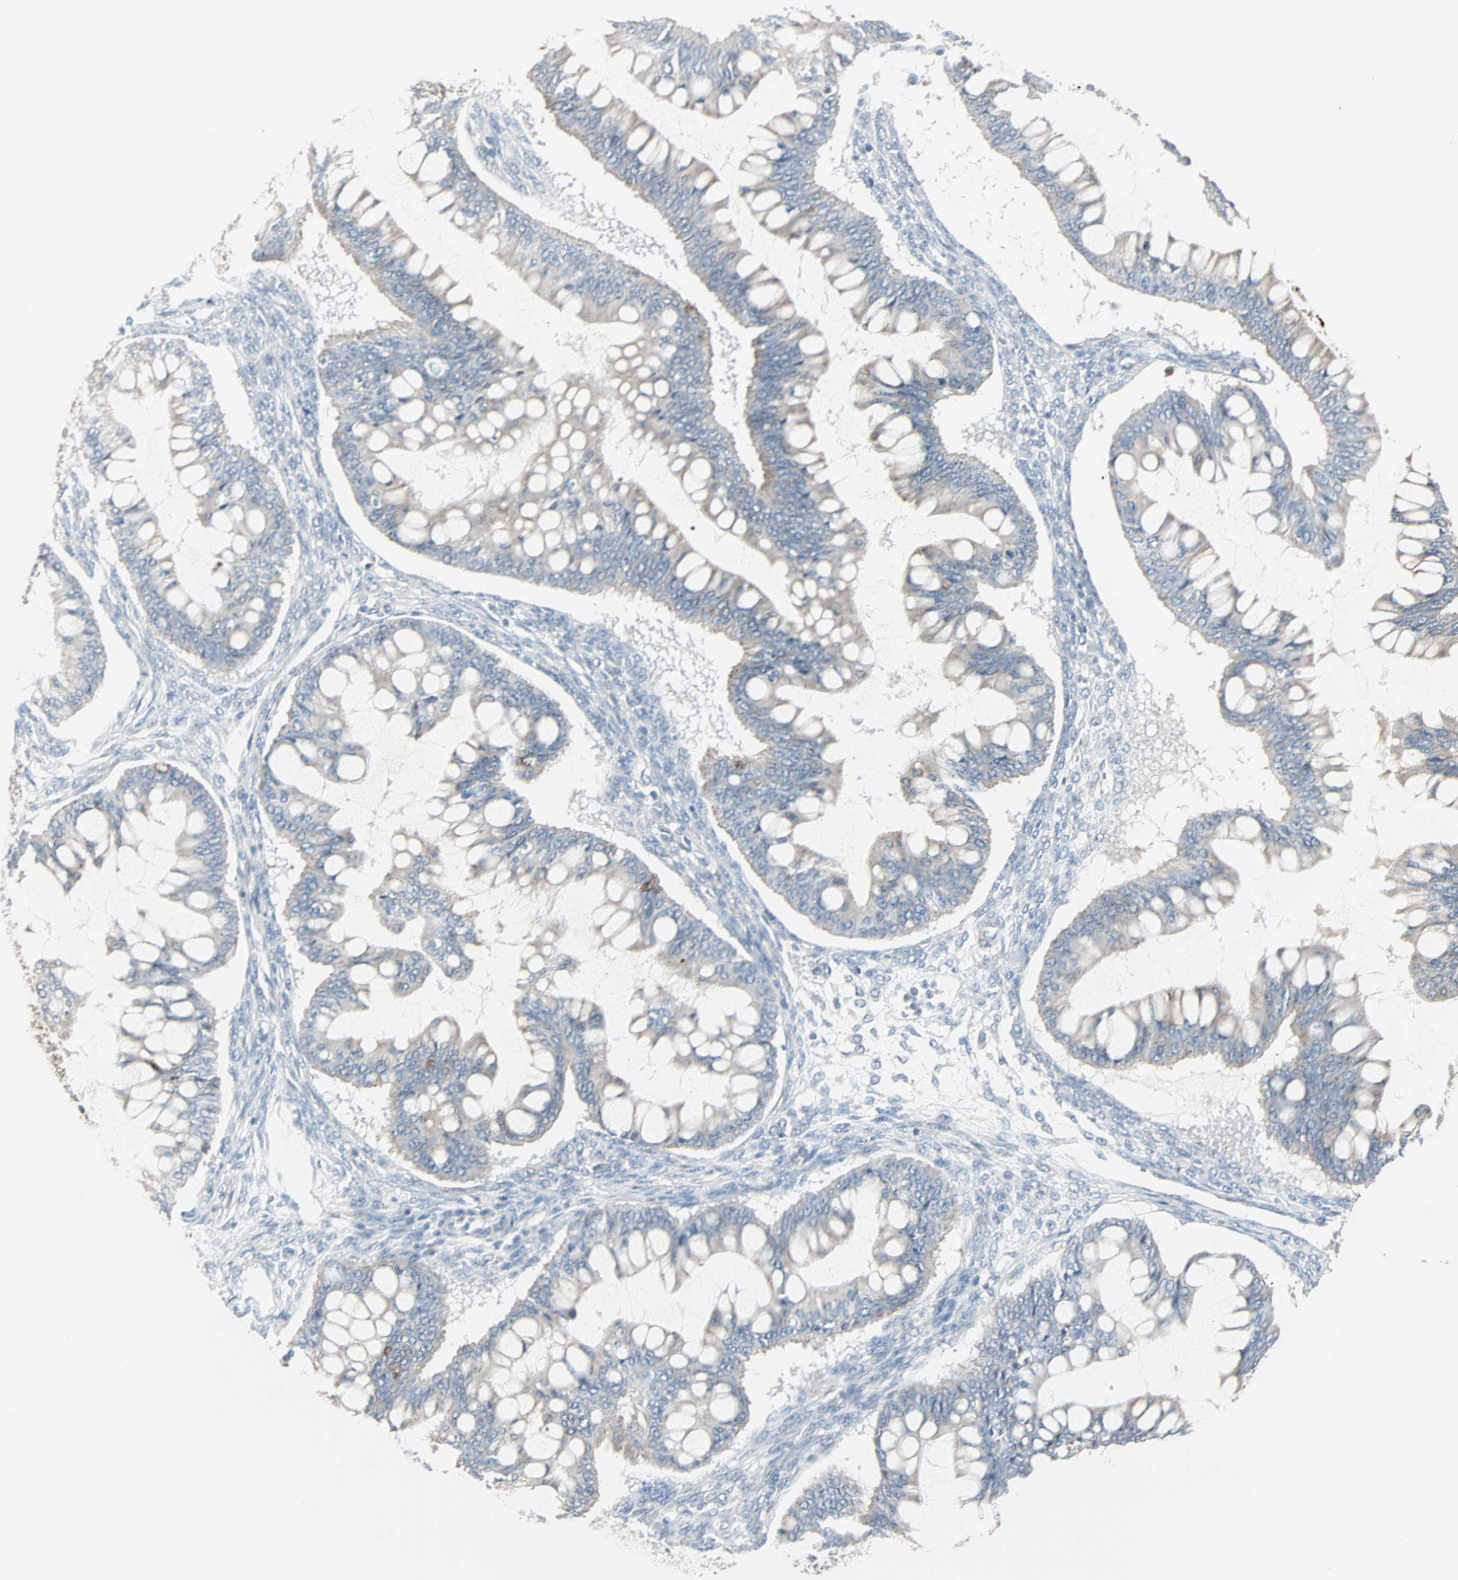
{"staining": {"intensity": "weak", "quantity": "<25%", "location": "cytoplasmic/membranous"}, "tissue": "ovarian cancer", "cell_type": "Tumor cells", "image_type": "cancer", "snomed": [{"axis": "morphology", "description": "Cystadenocarcinoma, mucinous, NOS"}, {"axis": "topography", "description": "Ovary"}], "caption": "Tumor cells are negative for brown protein staining in ovarian cancer.", "gene": "IDH2", "patient": {"sex": "female", "age": 73}}